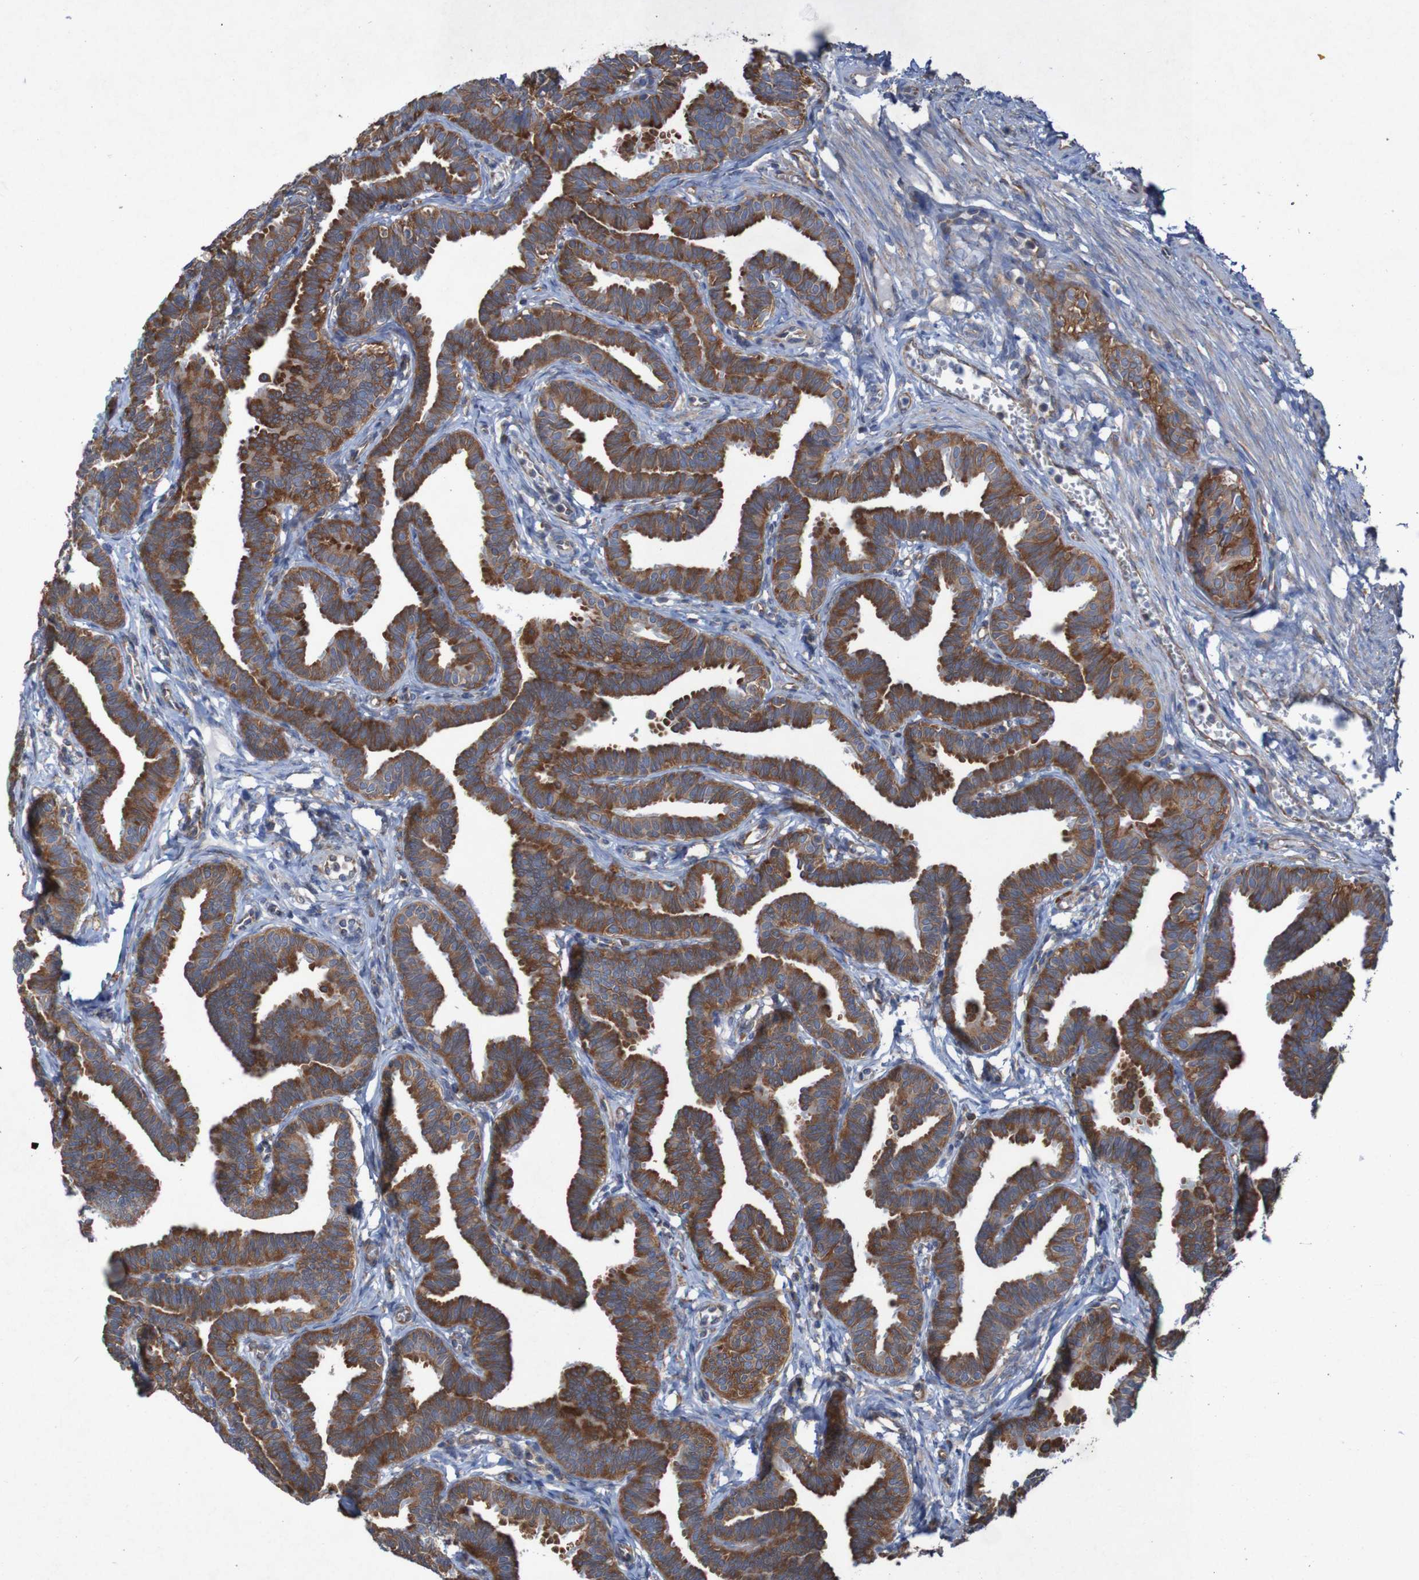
{"staining": {"intensity": "strong", "quantity": ">75%", "location": "cytoplasmic/membranous"}, "tissue": "fallopian tube", "cell_type": "Glandular cells", "image_type": "normal", "snomed": [{"axis": "morphology", "description": "Normal tissue, NOS"}, {"axis": "topography", "description": "Fallopian tube"}, {"axis": "topography", "description": "Ovary"}], "caption": "A high-resolution histopathology image shows IHC staining of normal fallopian tube, which exhibits strong cytoplasmic/membranous staining in approximately >75% of glandular cells. The staining was performed using DAB, with brown indicating positive protein expression. Nuclei are stained blue with hematoxylin.", "gene": "RPL10L", "patient": {"sex": "female", "age": 23}}